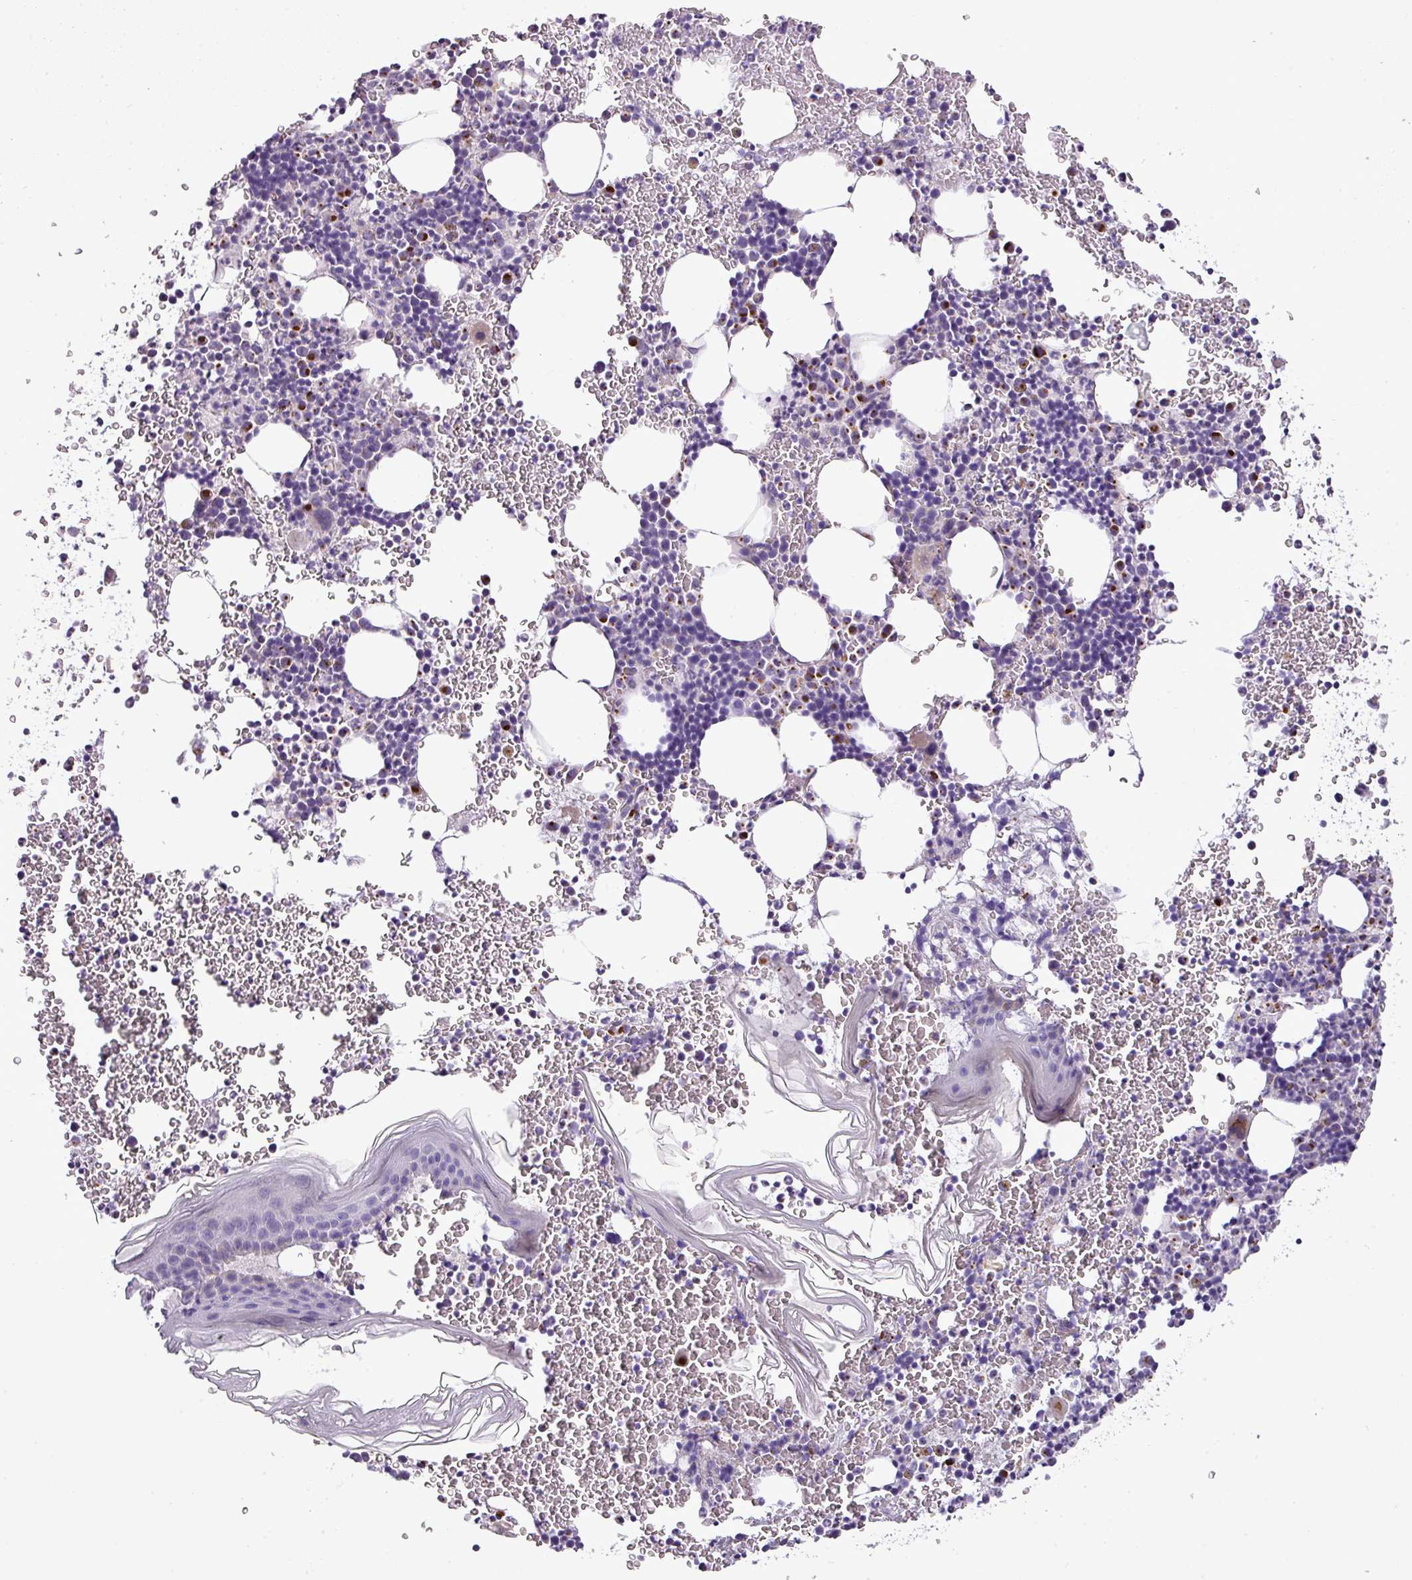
{"staining": {"intensity": "moderate", "quantity": "<25%", "location": "cytoplasmic/membranous"}, "tissue": "bone marrow", "cell_type": "Hematopoietic cells", "image_type": "normal", "snomed": [{"axis": "morphology", "description": "Normal tissue, NOS"}, {"axis": "topography", "description": "Bone marrow"}], "caption": "A brown stain highlights moderate cytoplasmic/membranous positivity of a protein in hematopoietic cells of unremarkable human bone marrow.", "gene": "BRINP2", "patient": {"sex": "male", "age": 61}}